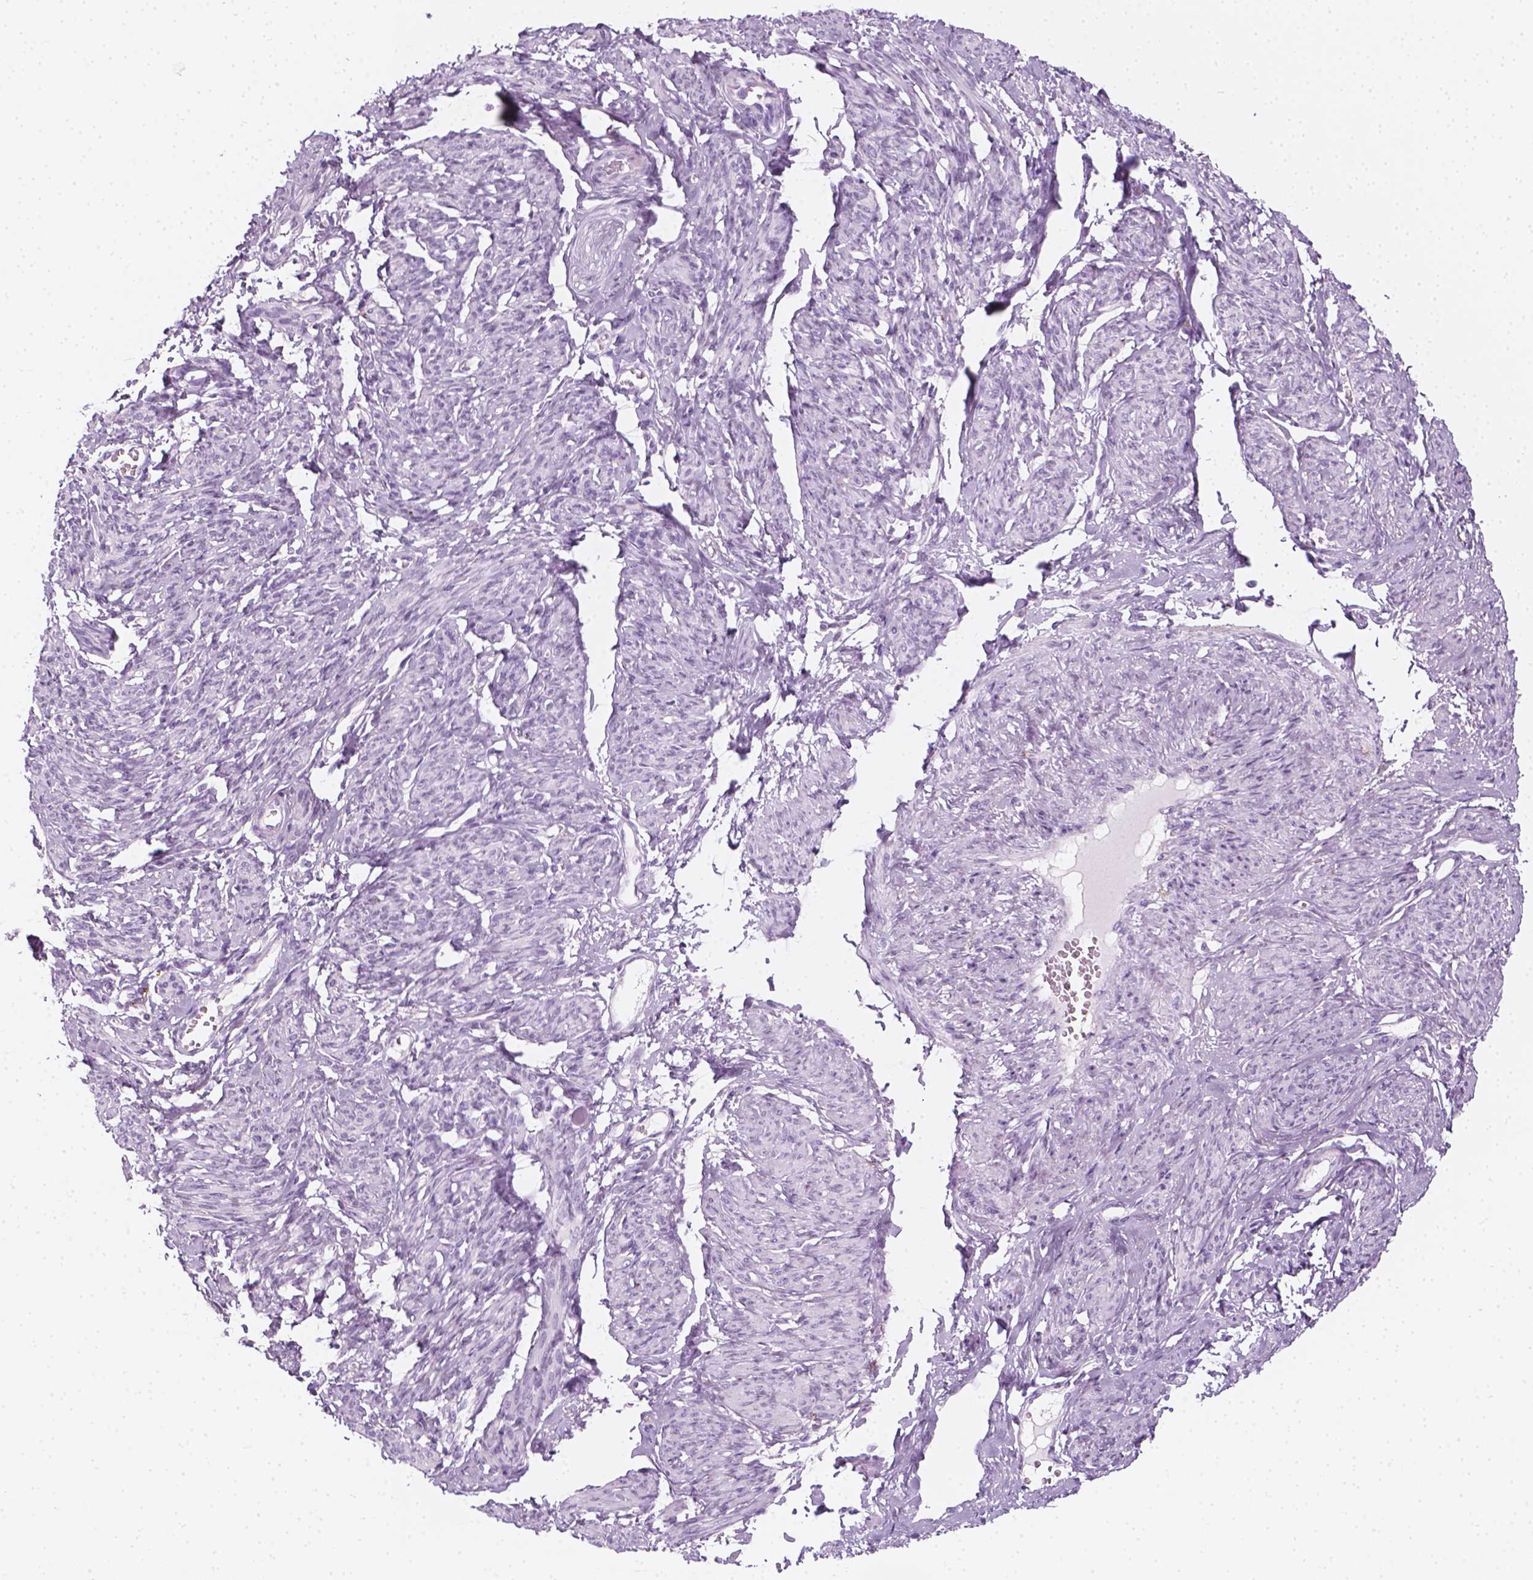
{"staining": {"intensity": "negative", "quantity": "none", "location": "none"}, "tissue": "smooth muscle", "cell_type": "Smooth muscle cells", "image_type": "normal", "snomed": [{"axis": "morphology", "description": "Normal tissue, NOS"}, {"axis": "topography", "description": "Smooth muscle"}], "caption": "Immunohistochemistry of normal smooth muscle exhibits no expression in smooth muscle cells.", "gene": "SCG3", "patient": {"sex": "female", "age": 65}}